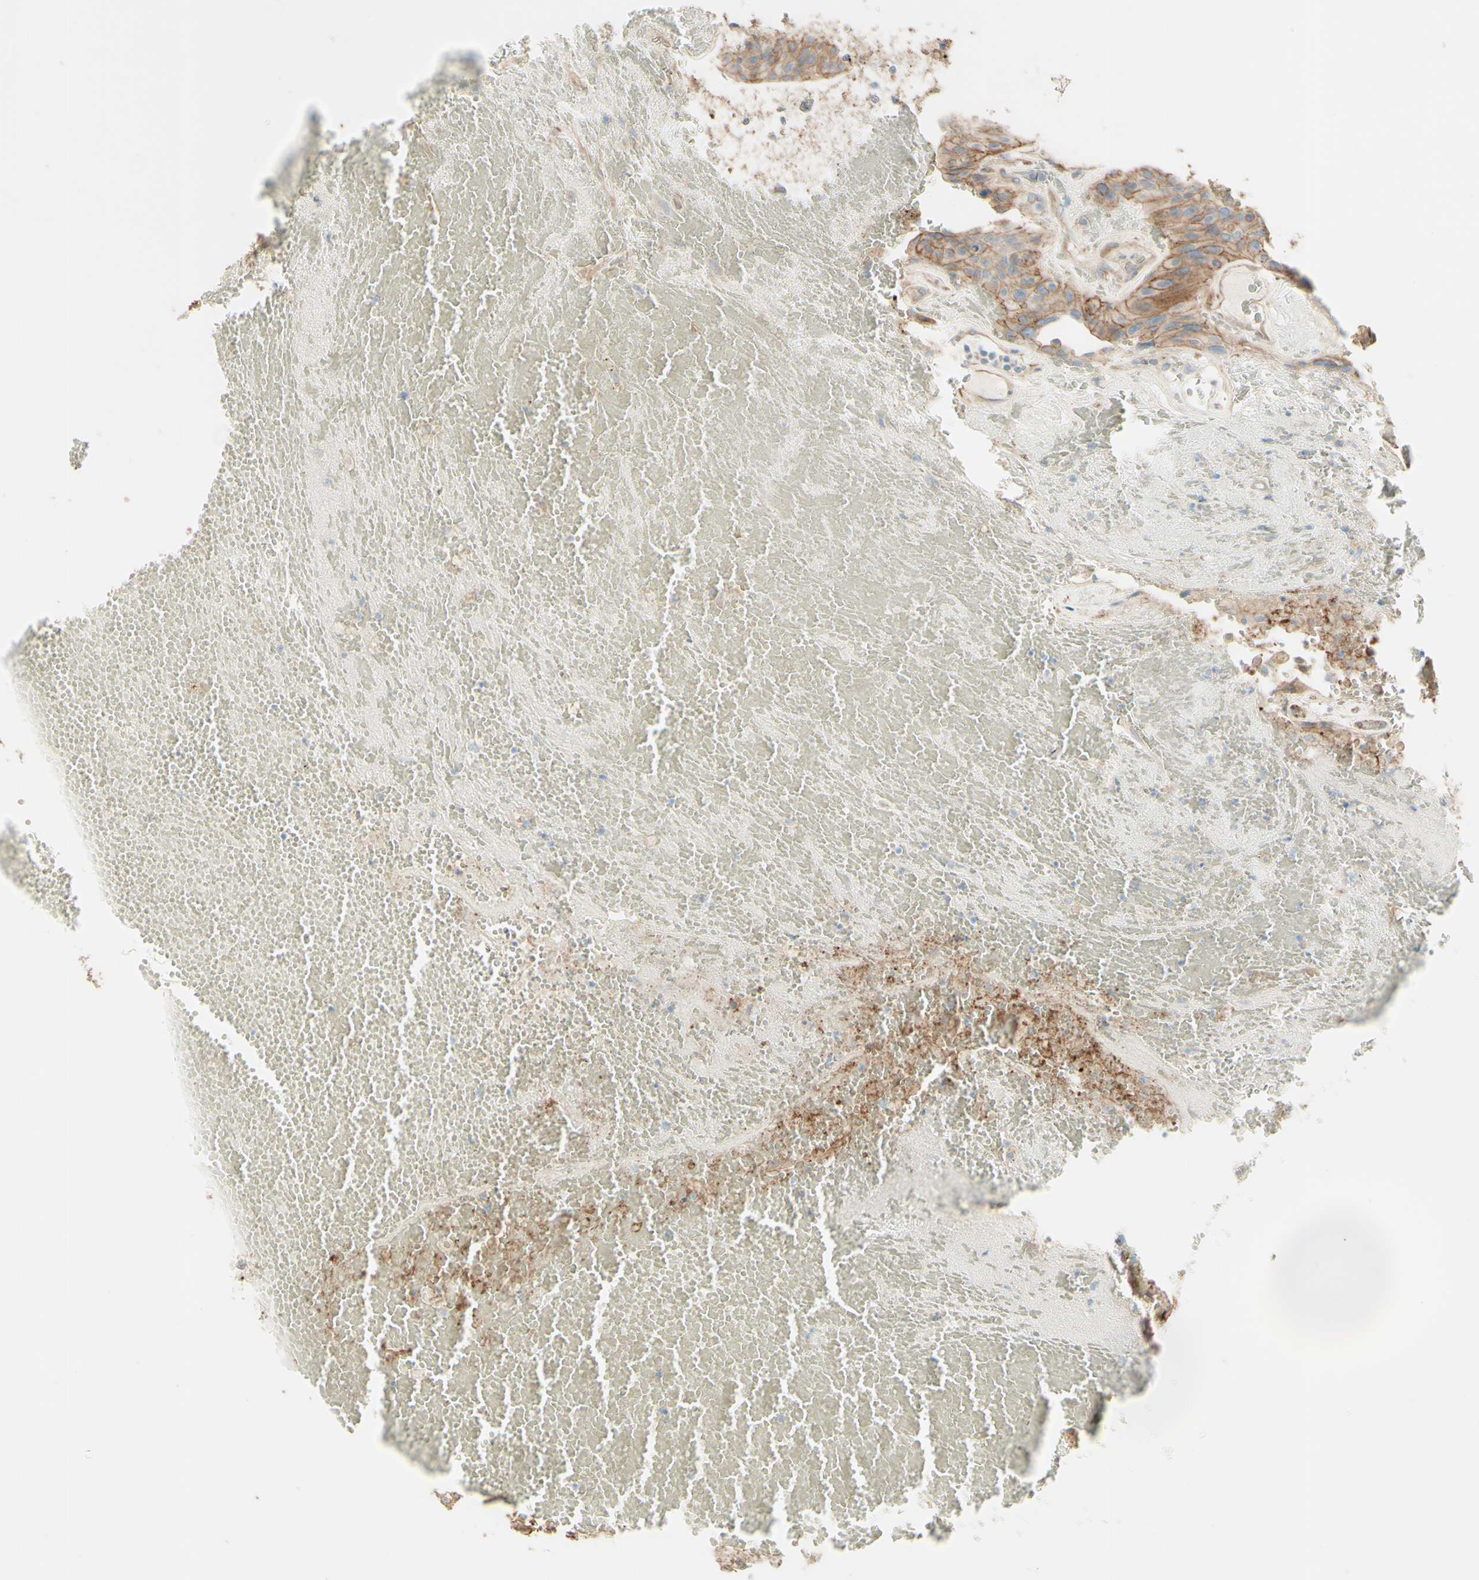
{"staining": {"intensity": "moderate", "quantity": ">75%", "location": "cytoplasmic/membranous"}, "tissue": "urothelial cancer", "cell_type": "Tumor cells", "image_type": "cancer", "snomed": [{"axis": "morphology", "description": "Urothelial carcinoma, High grade"}, {"axis": "topography", "description": "Urinary bladder"}], "caption": "A histopathology image of human urothelial cancer stained for a protein reveals moderate cytoplasmic/membranous brown staining in tumor cells.", "gene": "RNF149", "patient": {"sex": "male", "age": 66}}